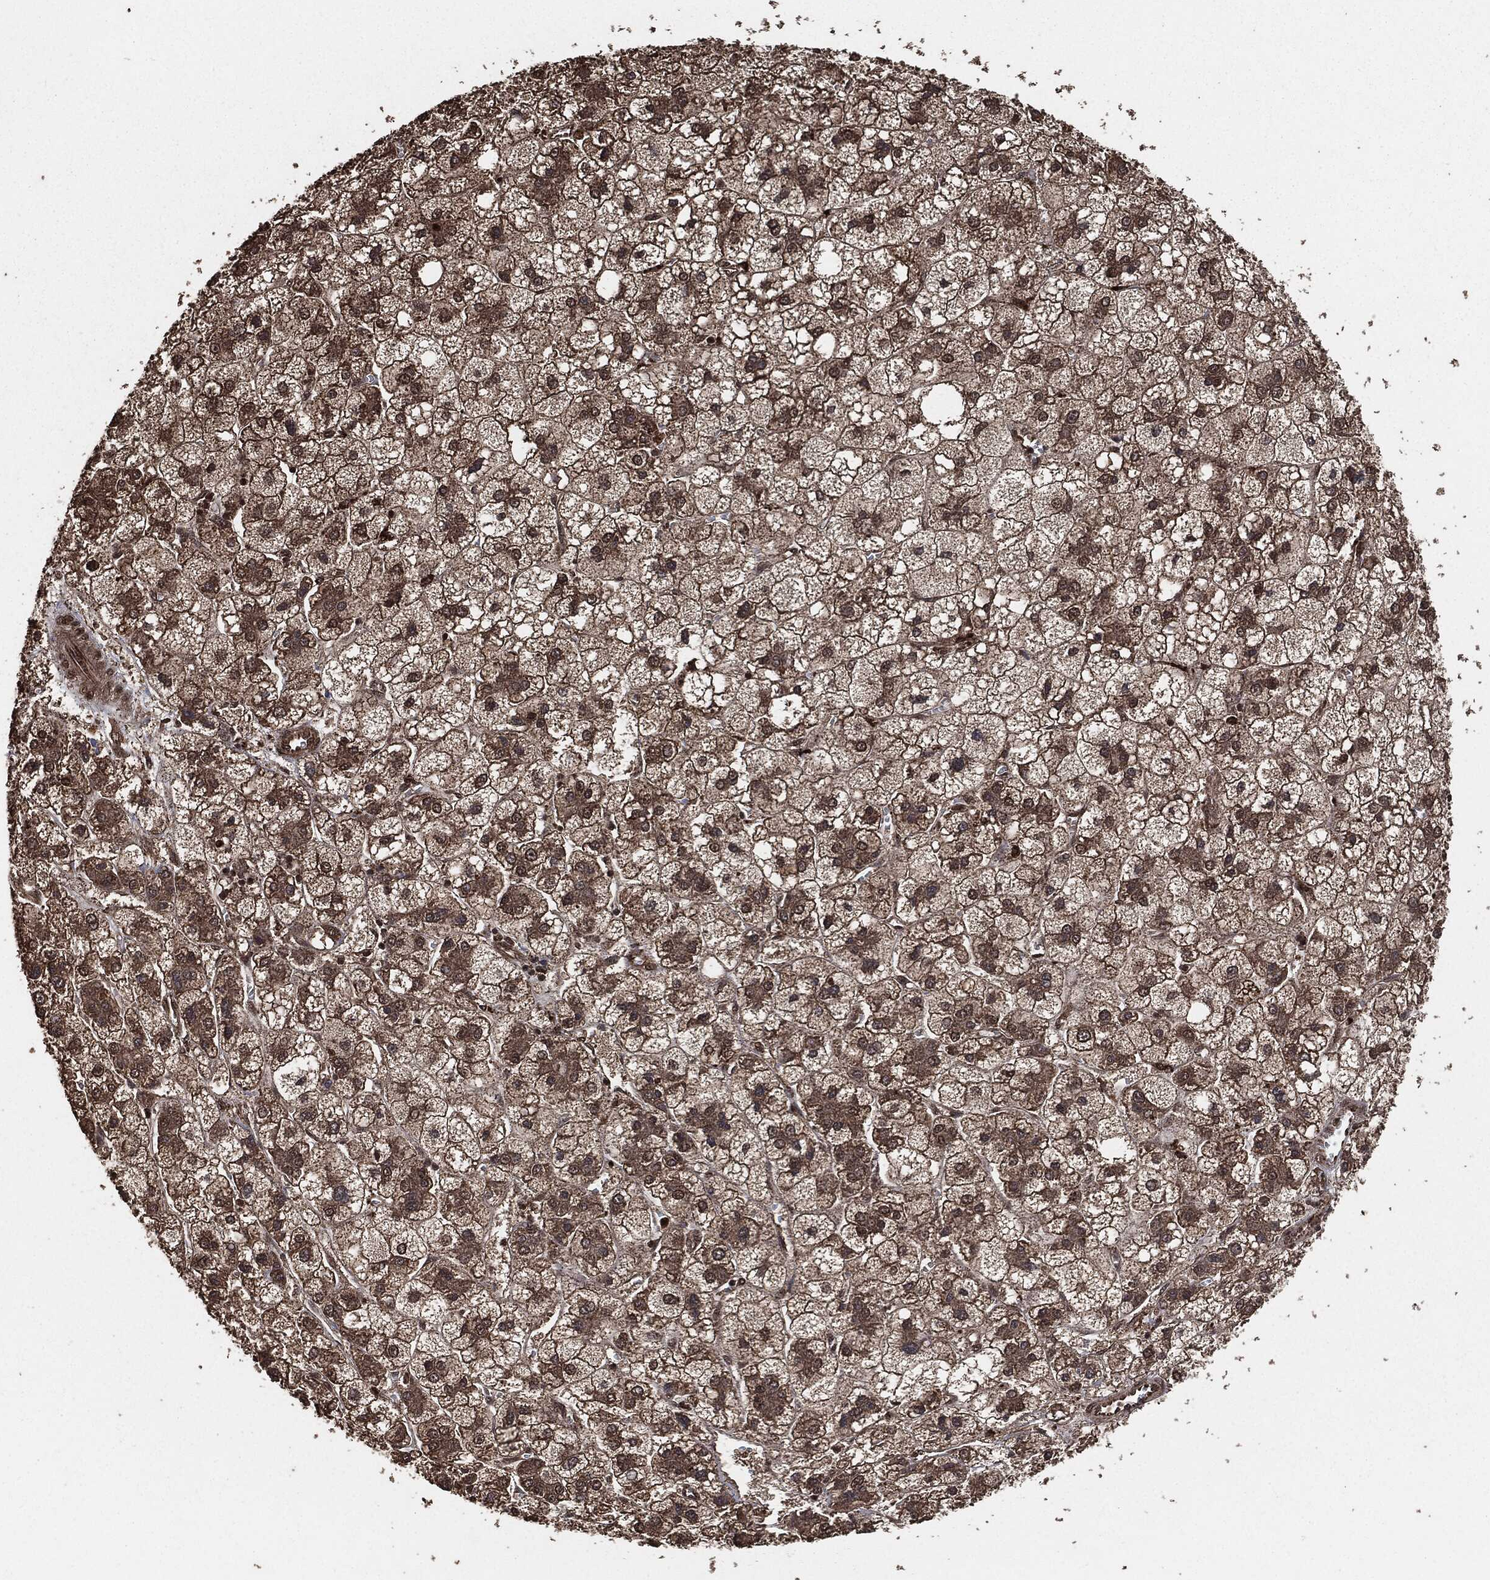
{"staining": {"intensity": "moderate", "quantity": "25%-75%", "location": "cytoplasmic/membranous"}, "tissue": "liver cancer", "cell_type": "Tumor cells", "image_type": "cancer", "snomed": [{"axis": "morphology", "description": "Carcinoma, Hepatocellular, NOS"}, {"axis": "topography", "description": "Liver"}], "caption": "DAB (3,3'-diaminobenzidine) immunohistochemical staining of liver cancer (hepatocellular carcinoma) displays moderate cytoplasmic/membranous protein staining in about 25%-75% of tumor cells.", "gene": "EGFR", "patient": {"sex": "male", "age": 73}}